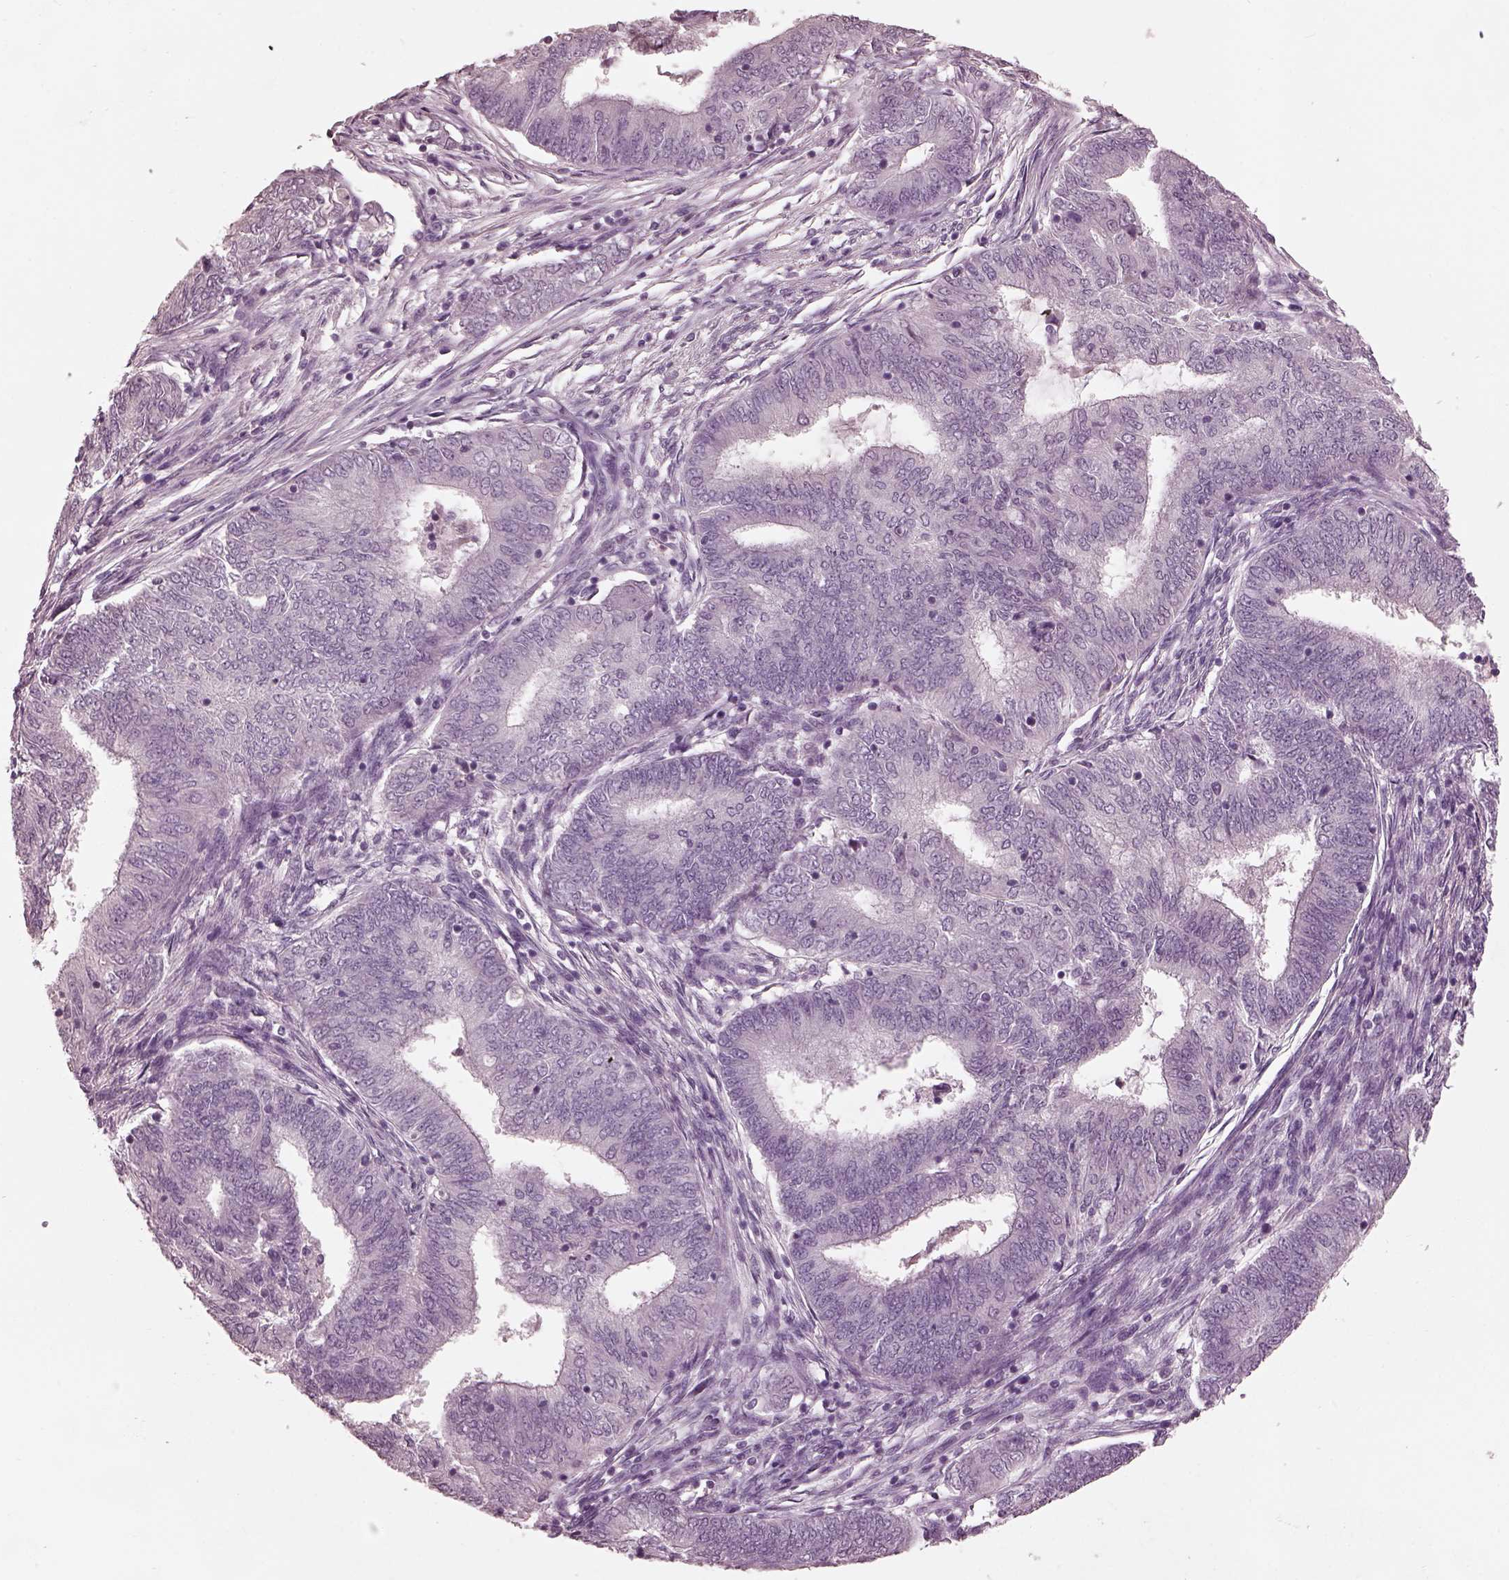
{"staining": {"intensity": "negative", "quantity": "none", "location": "none"}, "tissue": "endometrial cancer", "cell_type": "Tumor cells", "image_type": "cancer", "snomed": [{"axis": "morphology", "description": "Adenocarcinoma, NOS"}, {"axis": "topography", "description": "Endometrium"}], "caption": "Immunohistochemistry (IHC) histopathology image of neoplastic tissue: human adenocarcinoma (endometrial) stained with DAB shows no significant protein staining in tumor cells.", "gene": "TSKS", "patient": {"sex": "female", "age": 62}}